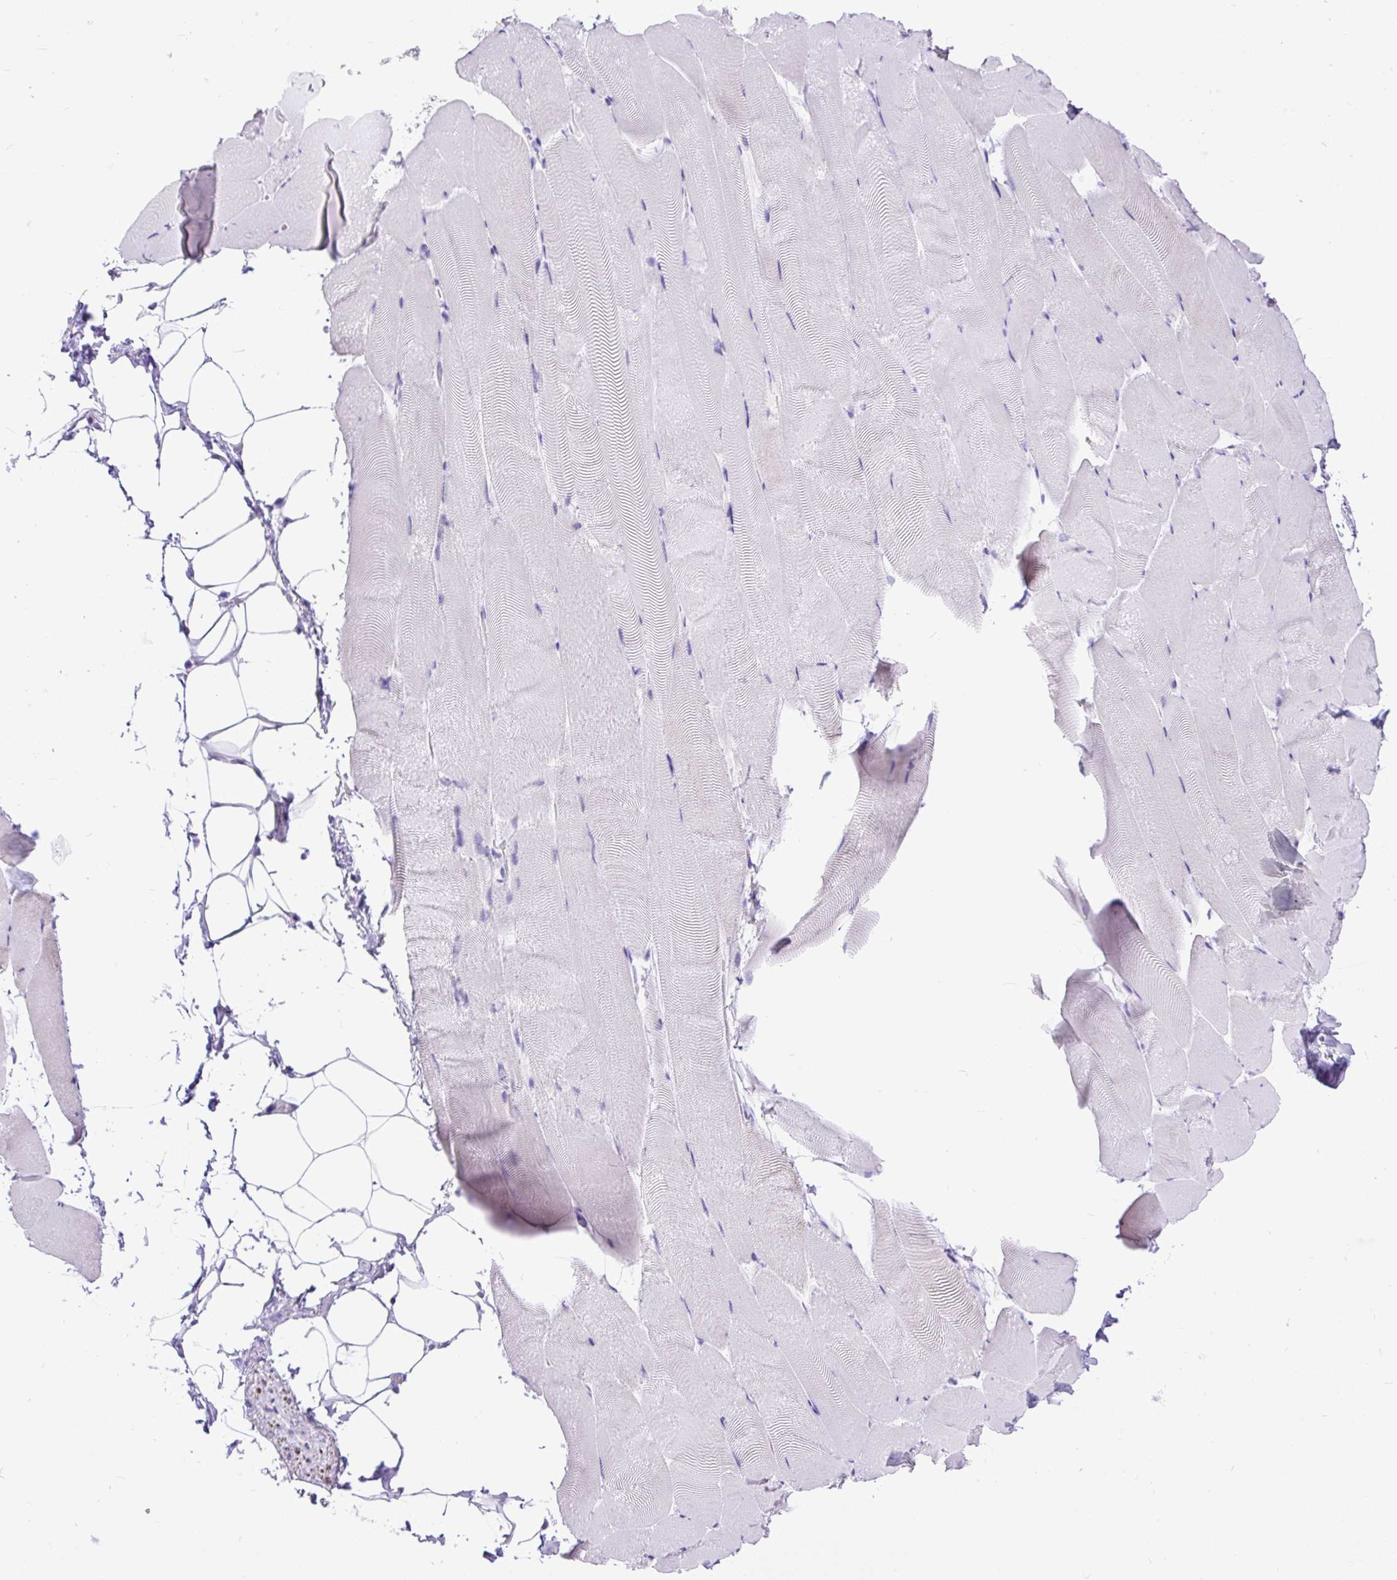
{"staining": {"intensity": "negative", "quantity": "none", "location": "none"}, "tissue": "skeletal muscle", "cell_type": "Myocytes", "image_type": "normal", "snomed": [{"axis": "morphology", "description": "Normal tissue, NOS"}, {"axis": "topography", "description": "Skeletal muscle"}], "caption": "This is a micrograph of immunohistochemistry (IHC) staining of benign skeletal muscle, which shows no expression in myocytes.", "gene": "ZNF256", "patient": {"sex": "female", "age": 64}}